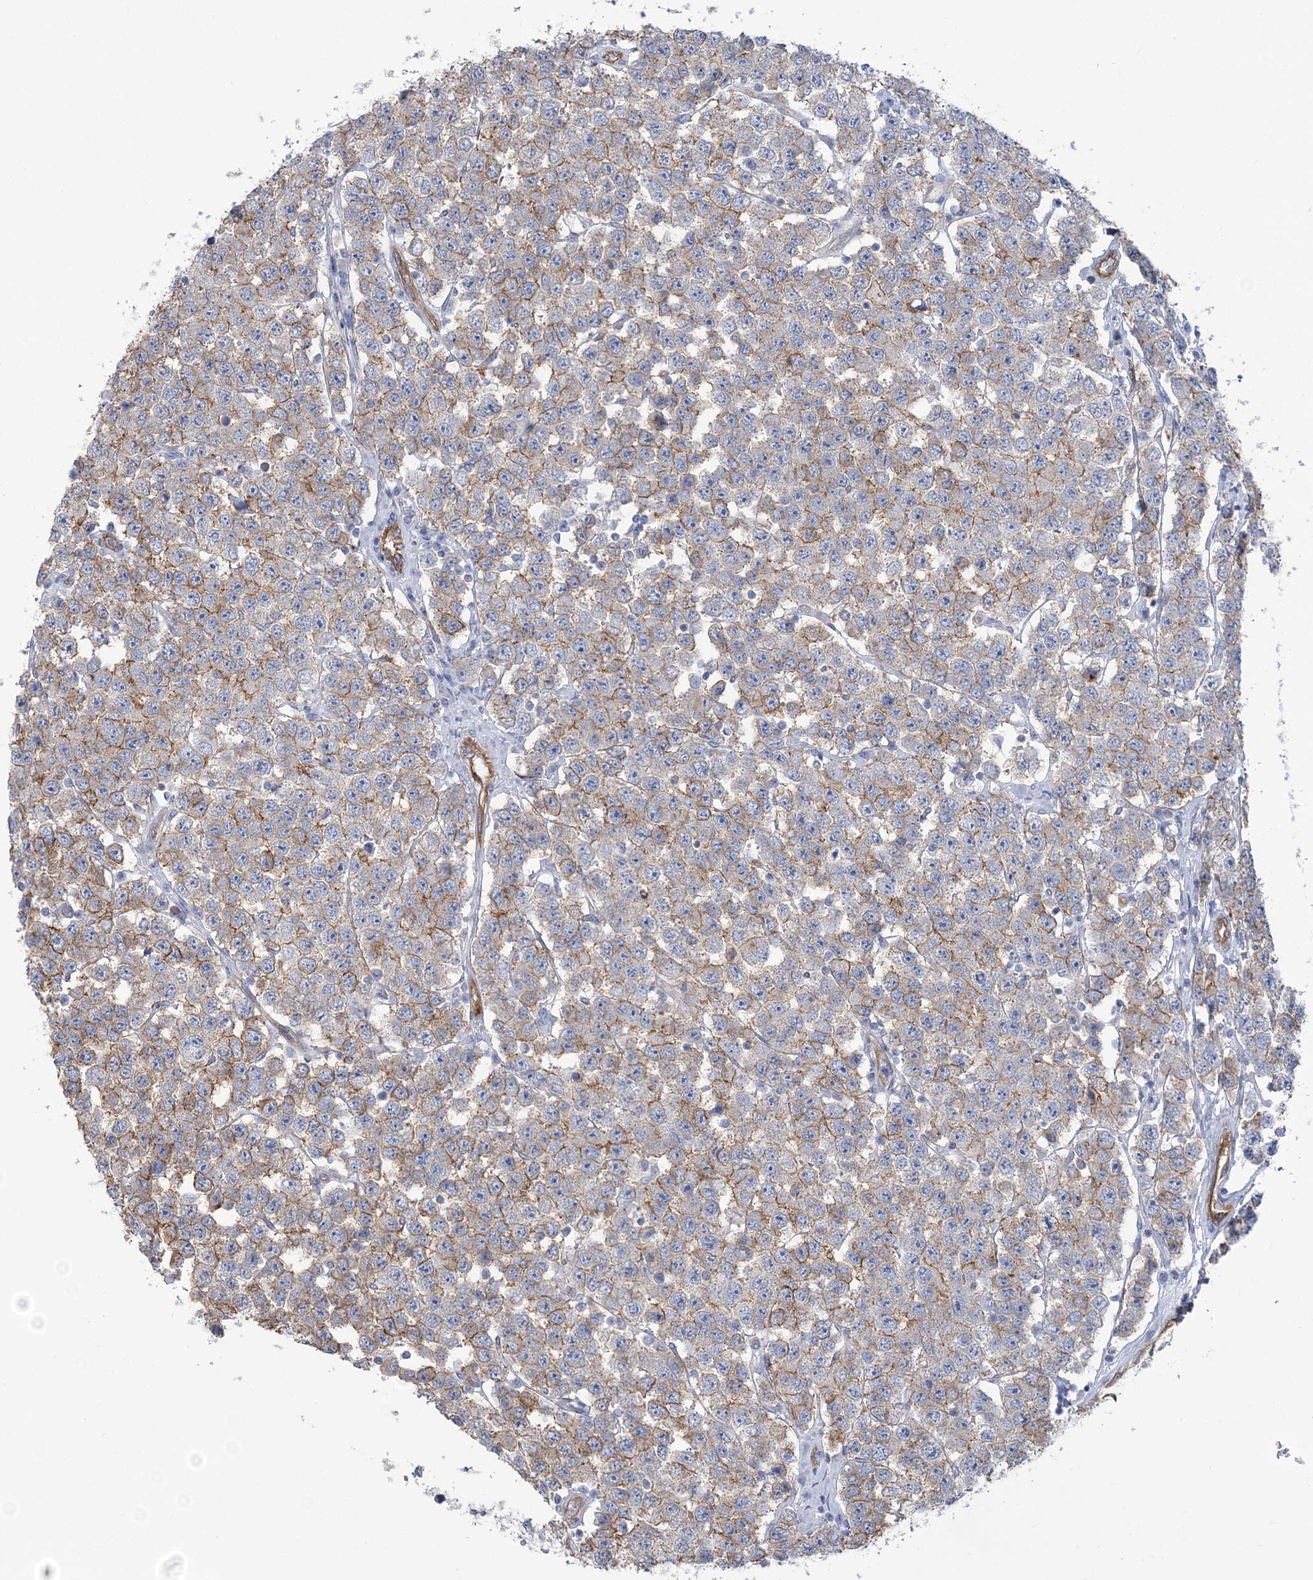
{"staining": {"intensity": "moderate", "quantity": "25%-75%", "location": "cytoplasmic/membranous"}, "tissue": "testis cancer", "cell_type": "Tumor cells", "image_type": "cancer", "snomed": [{"axis": "morphology", "description": "Seminoma, NOS"}, {"axis": "topography", "description": "Testis"}], "caption": "A high-resolution micrograph shows immunohistochemistry staining of seminoma (testis), which shows moderate cytoplasmic/membranous staining in approximately 25%-75% of tumor cells.", "gene": "RAB11FIP5", "patient": {"sex": "male", "age": 28}}